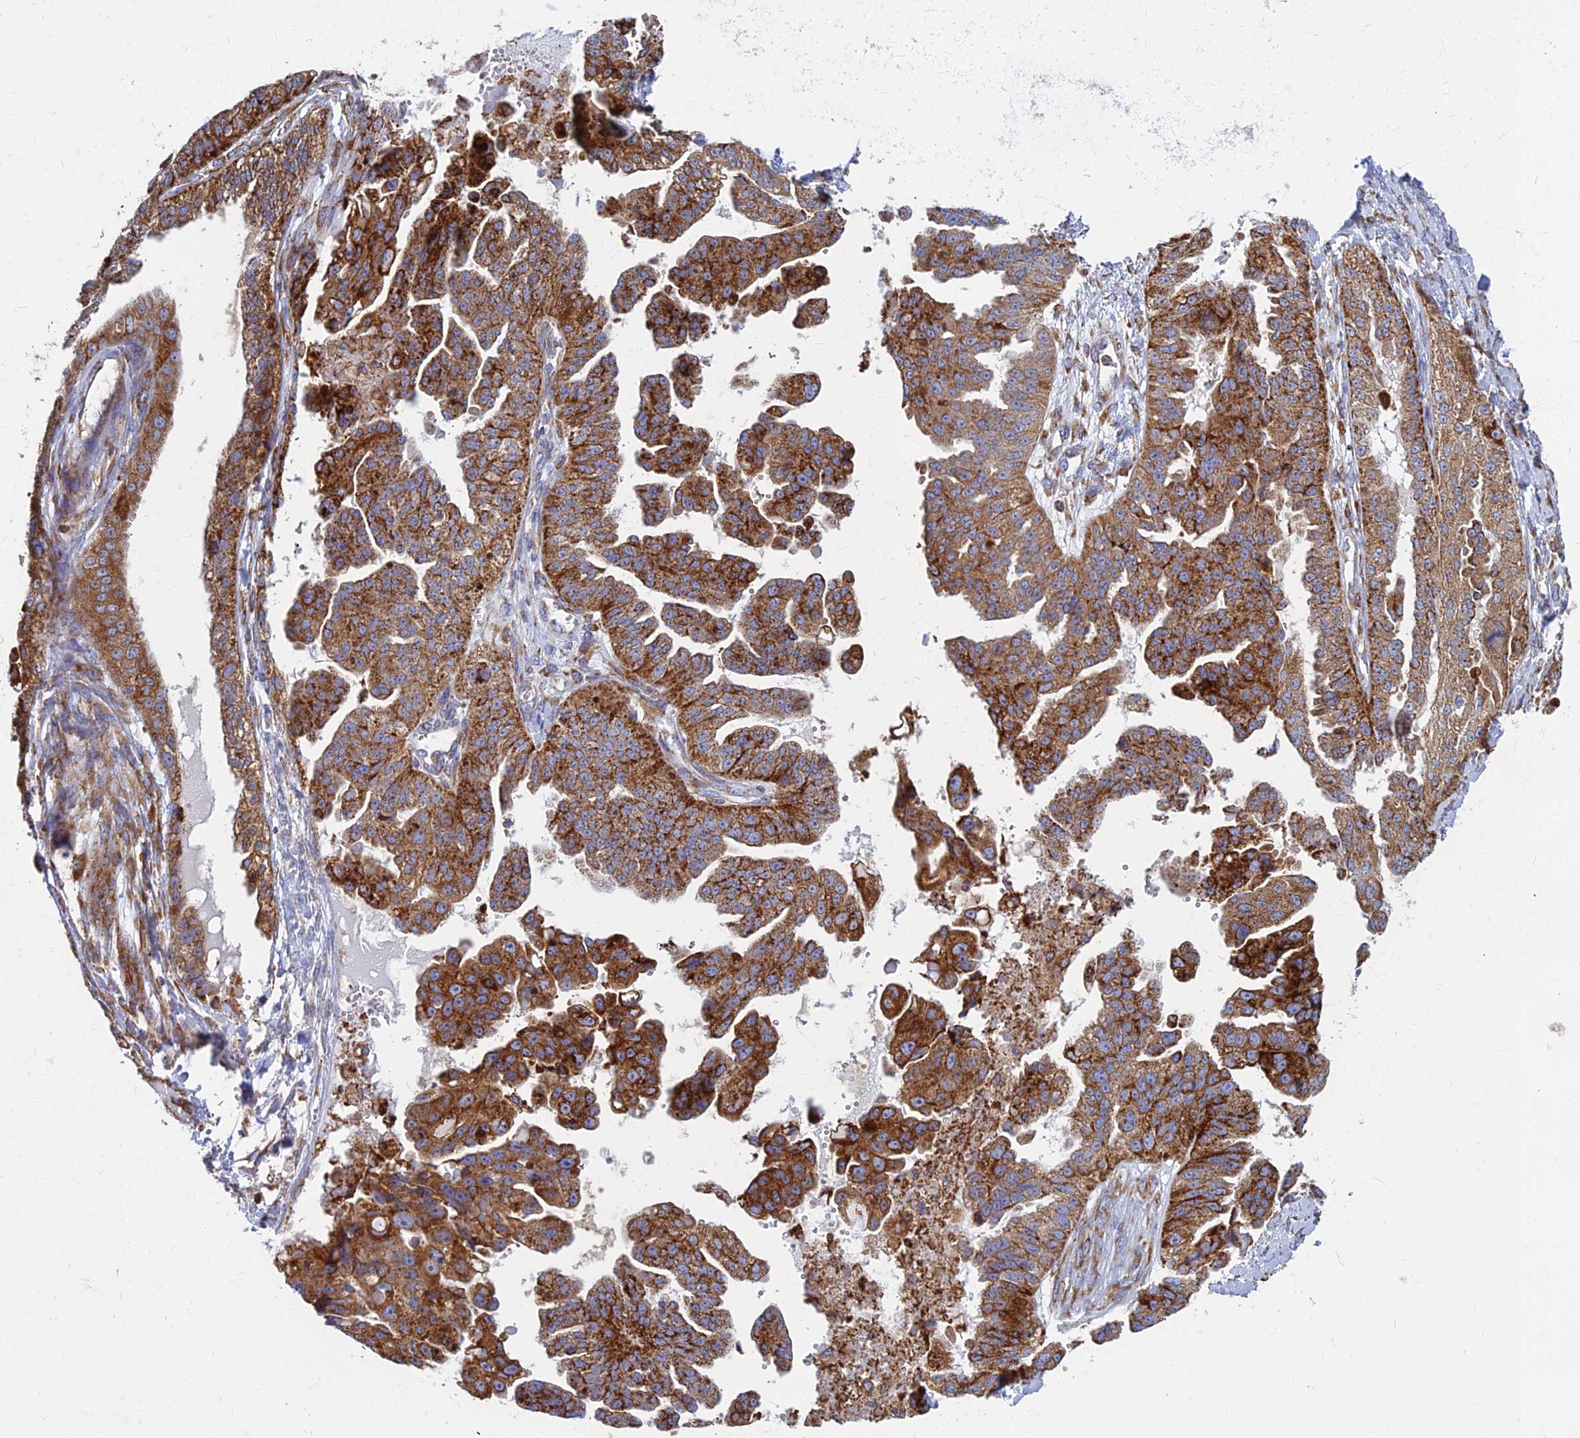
{"staining": {"intensity": "strong", "quantity": ">75%", "location": "cytoplasmic/membranous"}, "tissue": "ovarian cancer", "cell_type": "Tumor cells", "image_type": "cancer", "snomed": [{"axis": "morphology", "description": "Cystadenocarcinoma, serous, NOS"}, {"axis": "topography", "description": "Ovary"}], "caption": "Protein expression by immunohistochemistry (IHC) shows strong cytoplasmic/membranous expression in approximately >75% of tumor cells in ovarian cancer (serous cystadenocarcinoma).", "gene": "CCT6B", "patient": {"sex": "female", "age": 58}}